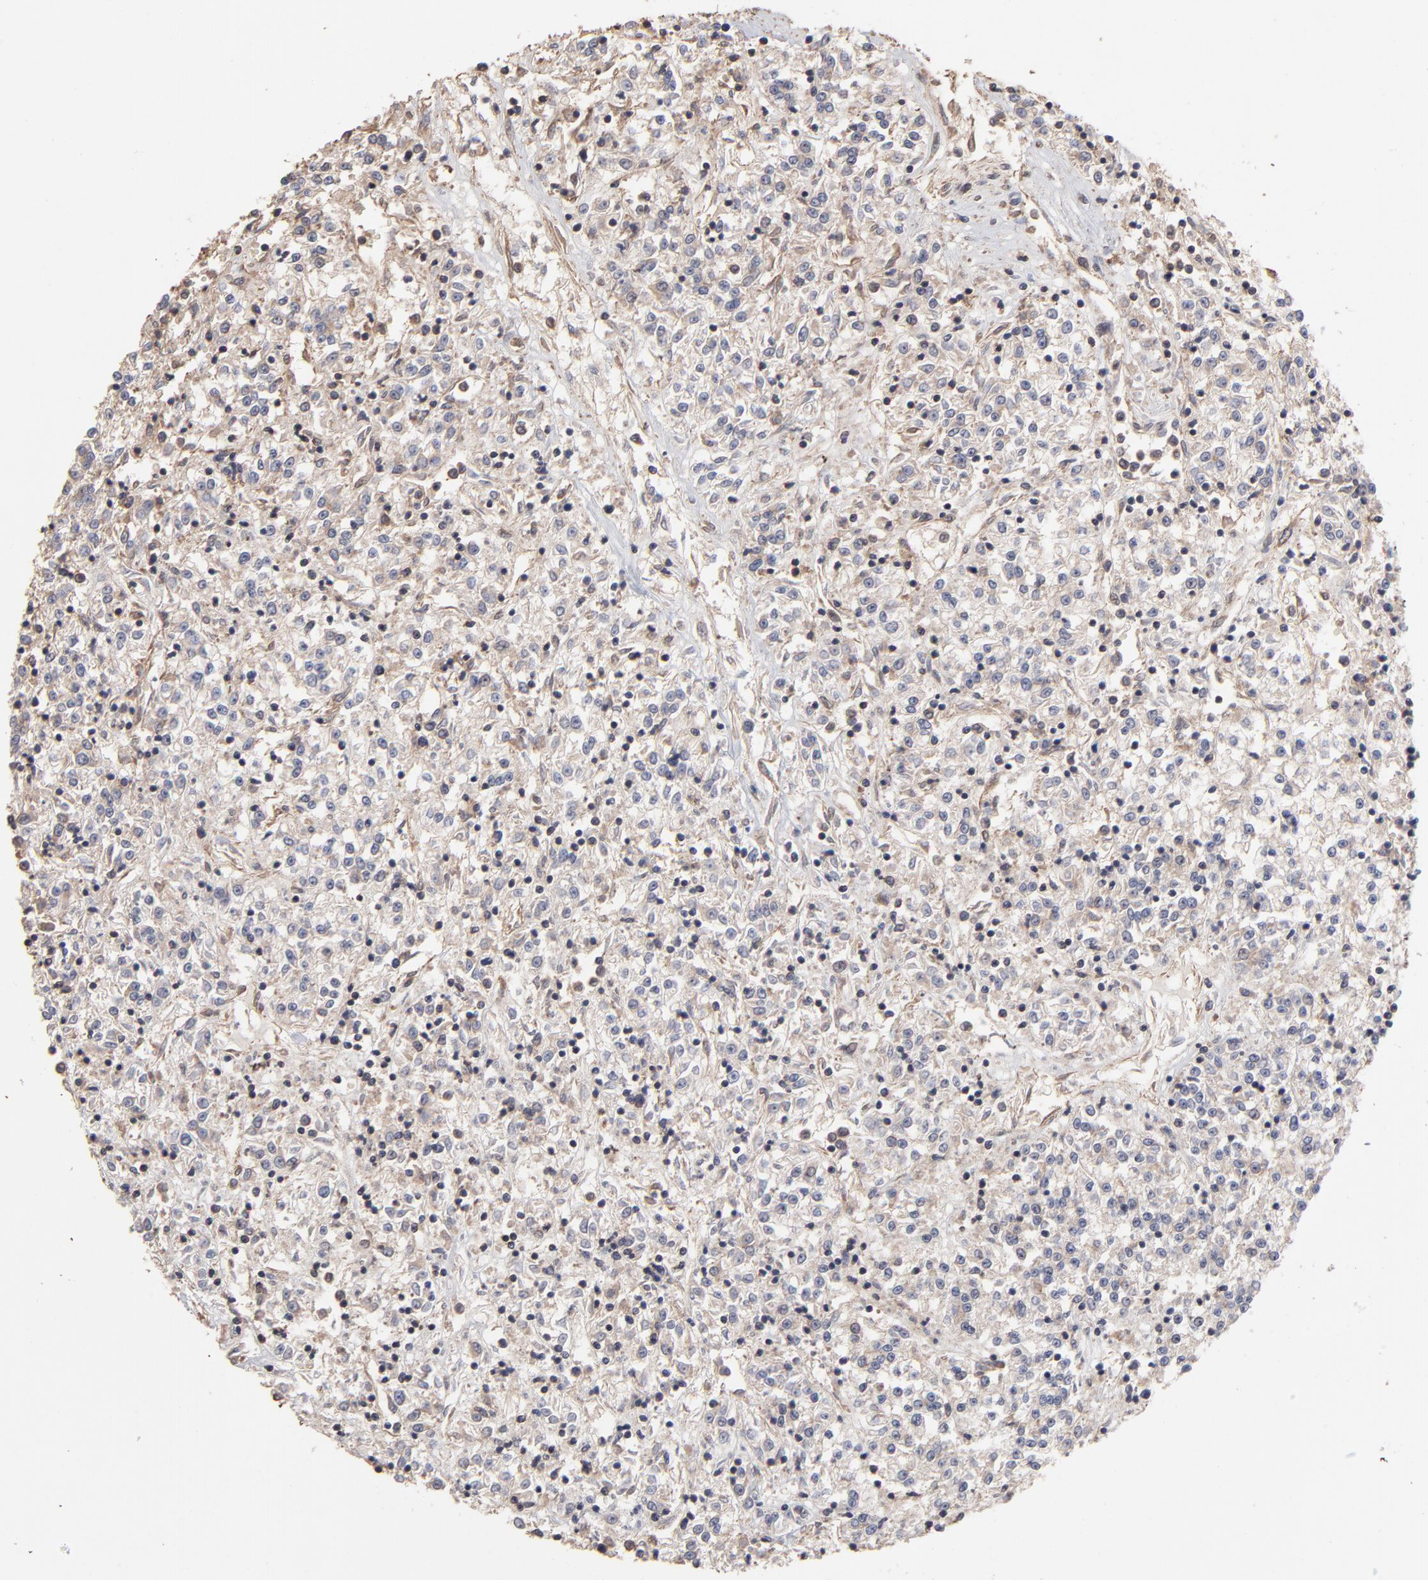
{"staining": {"intensity": "weak", "quantity": "25%-75%", "location": "cytoplasmic/membranous"}, "tissue": "renal cancer", "cell_type": "Tumor cells", "image_type": "cancer", "snomed": [{"axis": "morphology", "description": "Adenocarcinoma, NOS"}, {"axis": "topography", "description": "Kidney"}], "caption": "Renal cancer (adenocarcinoma) stained for a protein exhibits weak cytoplasmic/membranous positivity in tumor cells. Using DAB (brown) and hematoxylin (blue) stains, captured at high magnification using brightfield microscopy.", "gene": "TANGO2", "patient": {"sex": "female", "age": 76}}